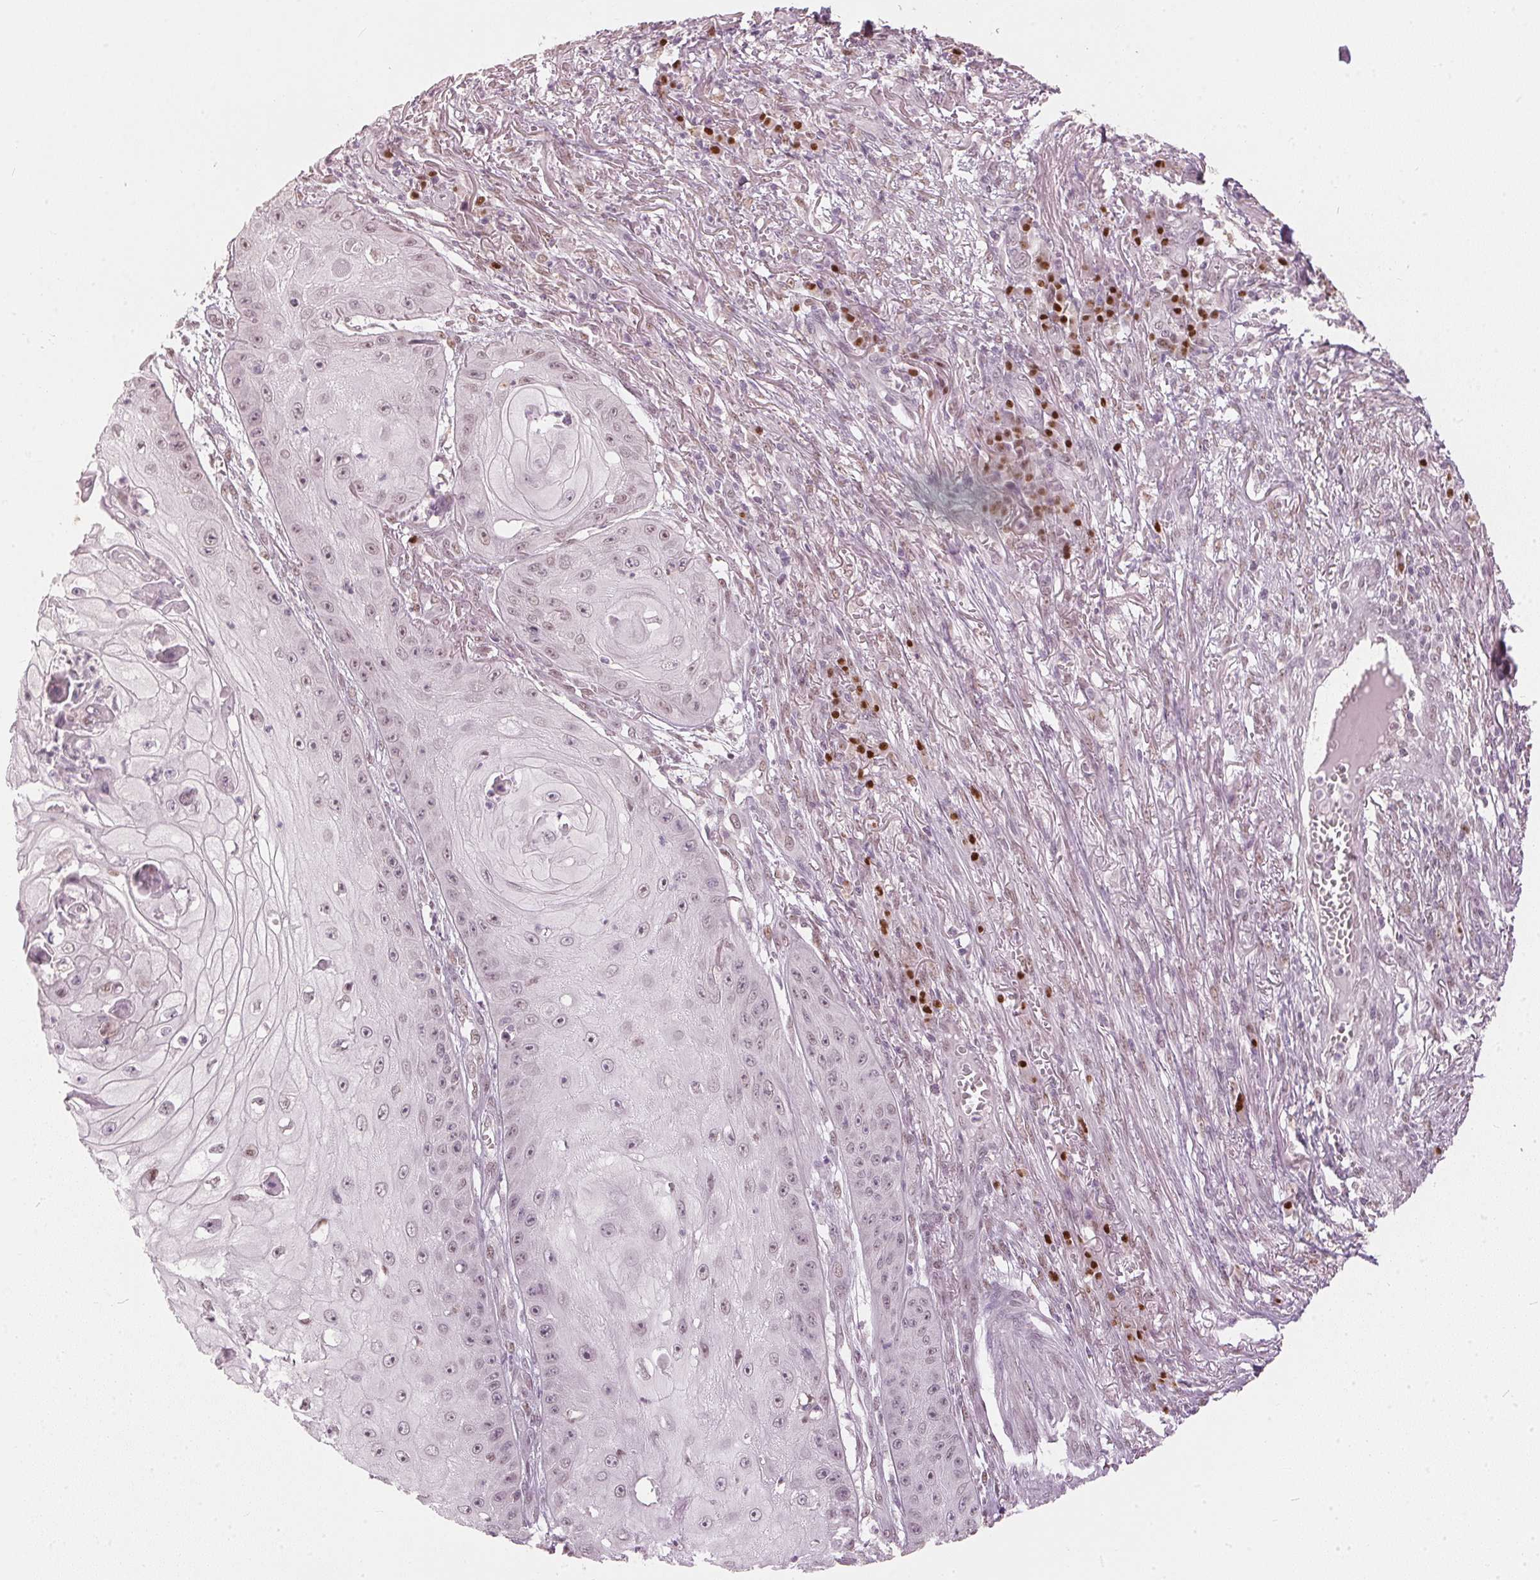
{"staining": {"intensity": "weak", "quantity": "<25%", "location": "nuclear"}, "tissue": "skin cancer", "cell_type": "Tumor cells", "image_type": "cancer", "snomed": [{"axis": "morphology", "description": "Squamous cell carcinoma, NOS"}, {"axis": "topography", "description": "Skin"}], "caption": "Skin cancer was stained to show a protein in brown. There is no significant positivity in tumor cells. (Brightfield microscopy of DAB (3,3'-diaminobenzidine) immunohistochemistry (IHC) at high magnification).", "gene": "SLC39A3", "patient": {"sex": "male", "age": 70}}